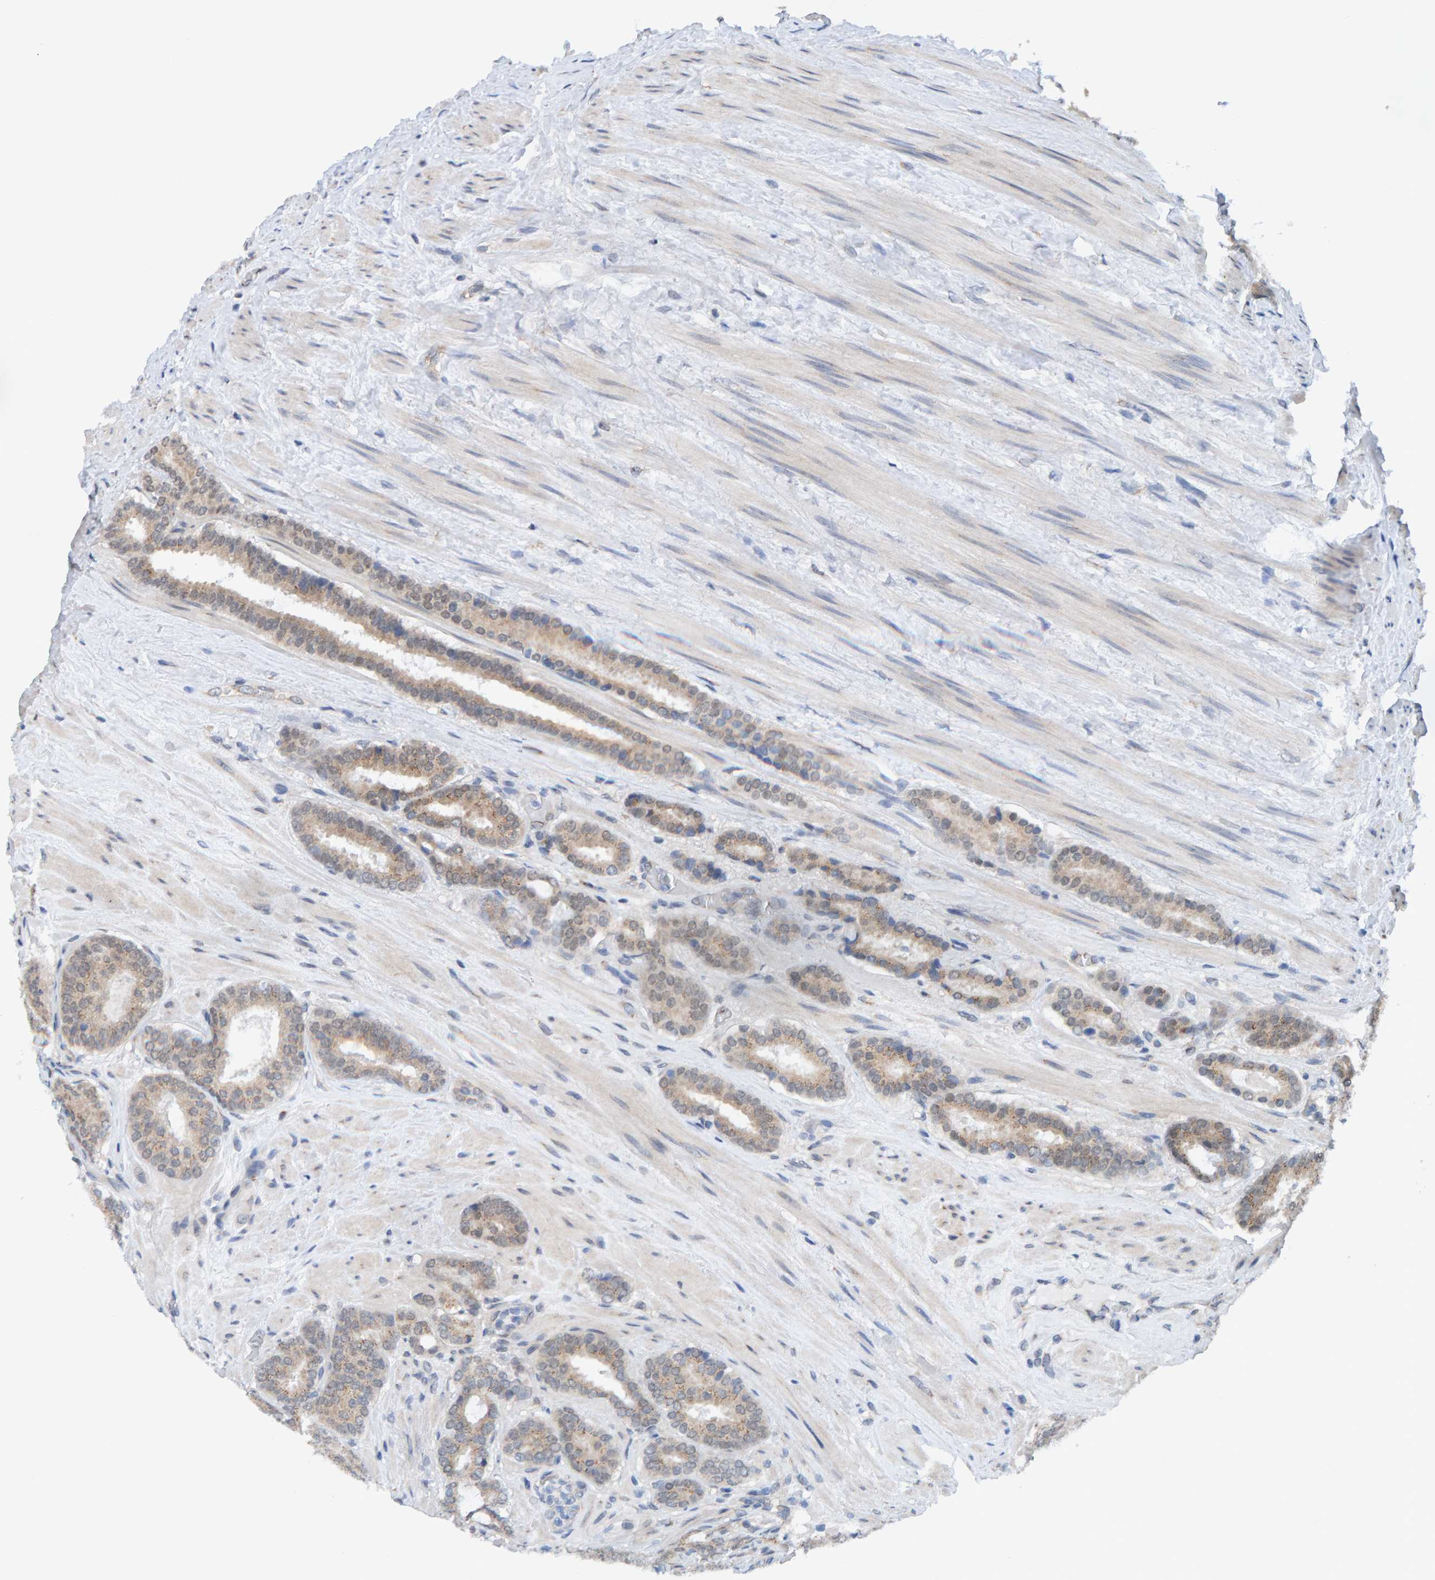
{"staining": {"intensity": "weak", "quantity": ">75%", "location": "cytoplasmic/membranous"}, "tissue": "prostate cancer", "cell_type": "Tumor cells", "image_type": "cancer", "snomed": [{"axis": "morphology", "description": "Adenocarcinoma, Low grade"}, {"axis": "topography", "description": "Prostate"}], "caption": "High-power microscopy captured an immunohistochemistry image of adenocarcinoma (low-grade) (prostate), revealing weak cytoplasmic/membranous positivity in approximately >75% of tumor cells.", "gene": "SCRN2", "patient": {"sex": "male", "age": 69}}